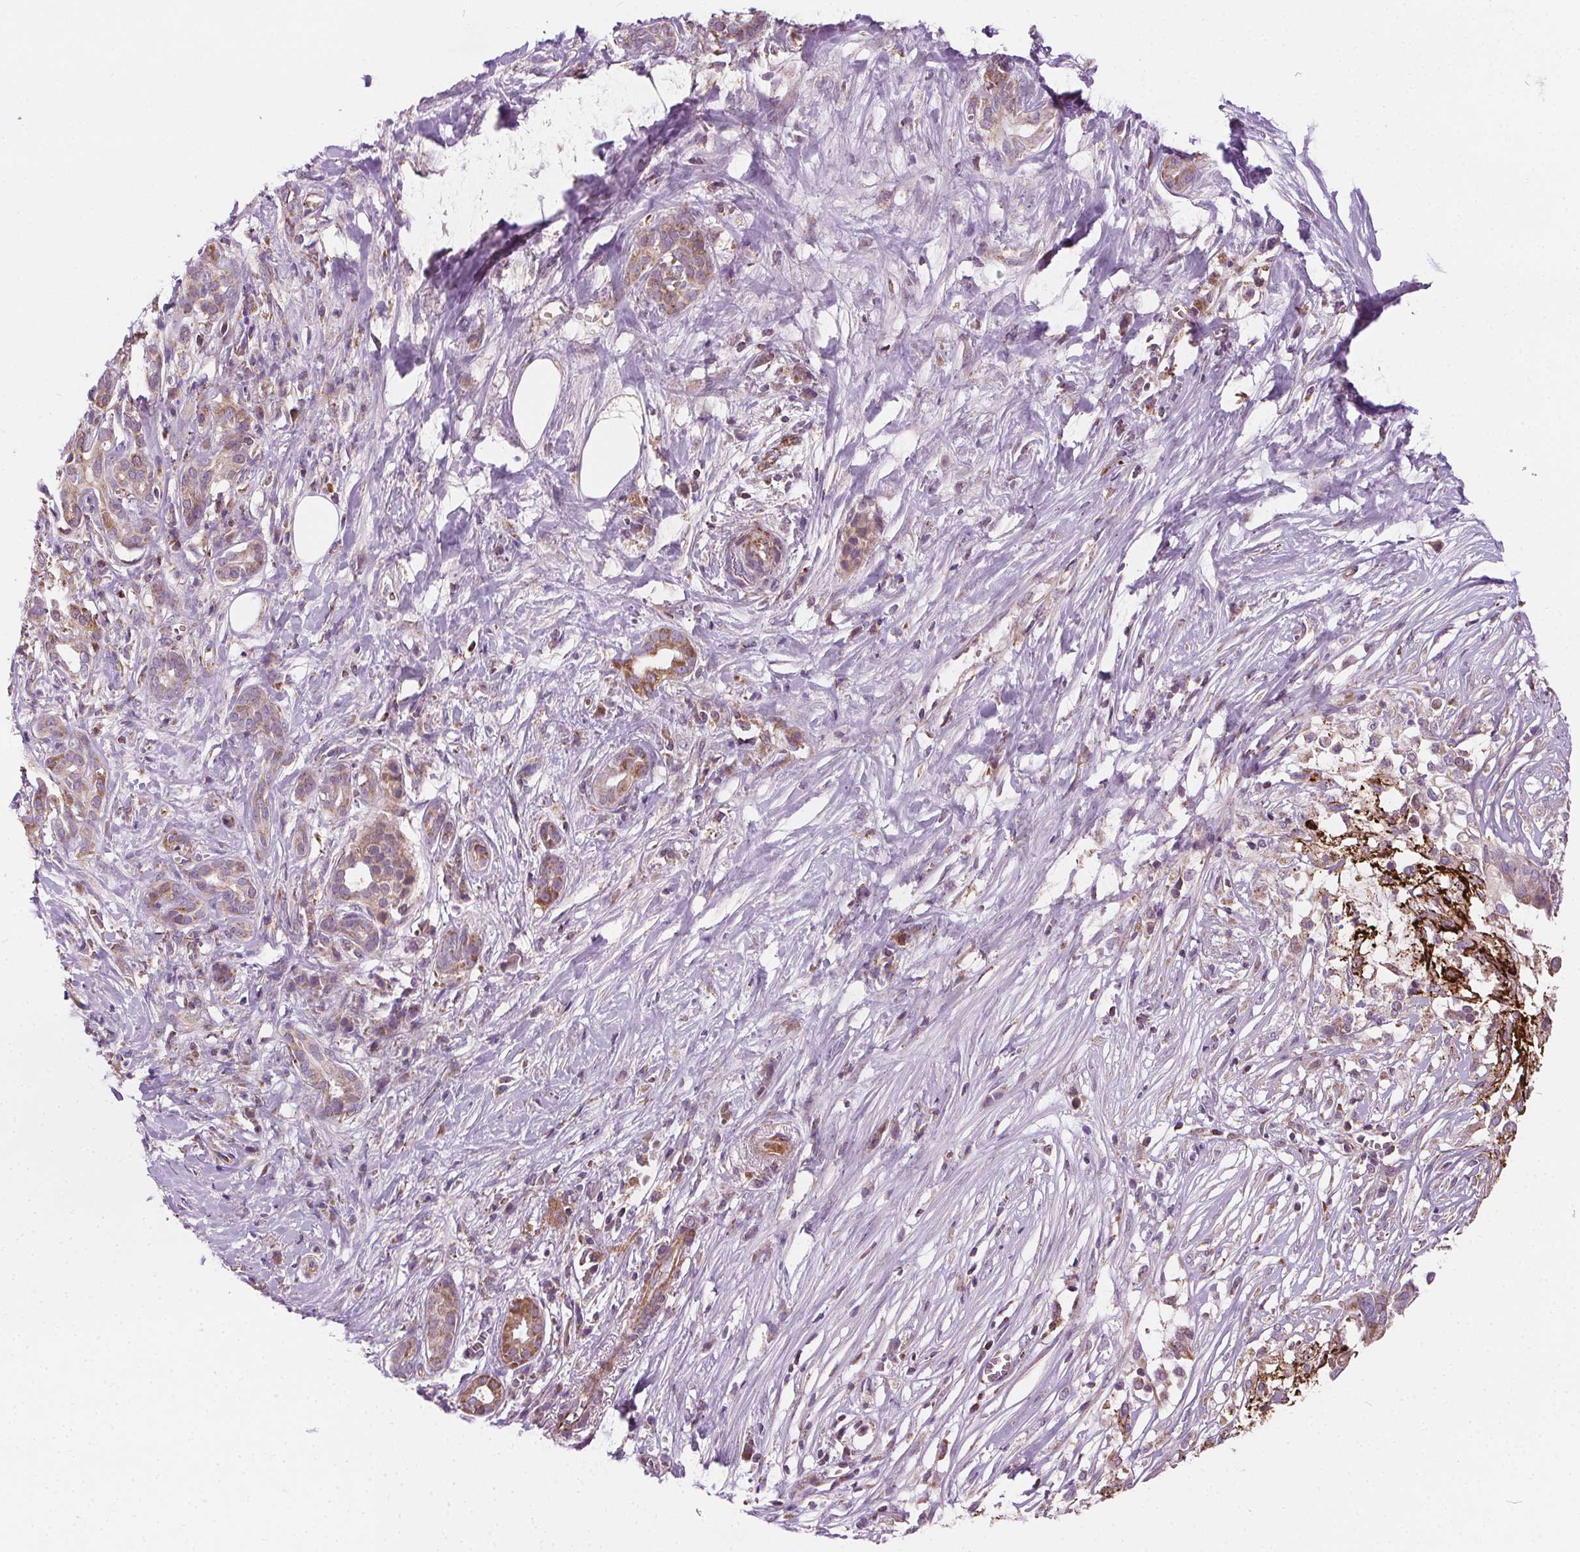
{"staining": {"intensity": "moderate", "quantity": "25%-75%", "location": "cytoplasmic/membranous"}, "tissue": "pancreatic cancer", "cell_type": "Tumor cells", "image_type": "cancer", "snomed": [{"axis": "morphology", "description": "Adenocarcinoma, NOS"}, {"axis": "topography", "description": "Pancreas"}], "caption": "This histopathology image reveals immunohistochemistry (IHC) staining of pancreatic cancer (adenocarcinoma), with medium moderate cytoplasmic/membranous positivity in about 25%-75% of tumor cells.", "gene": "GOLT1B", "patient": {"sex": "male", "age": 61}}